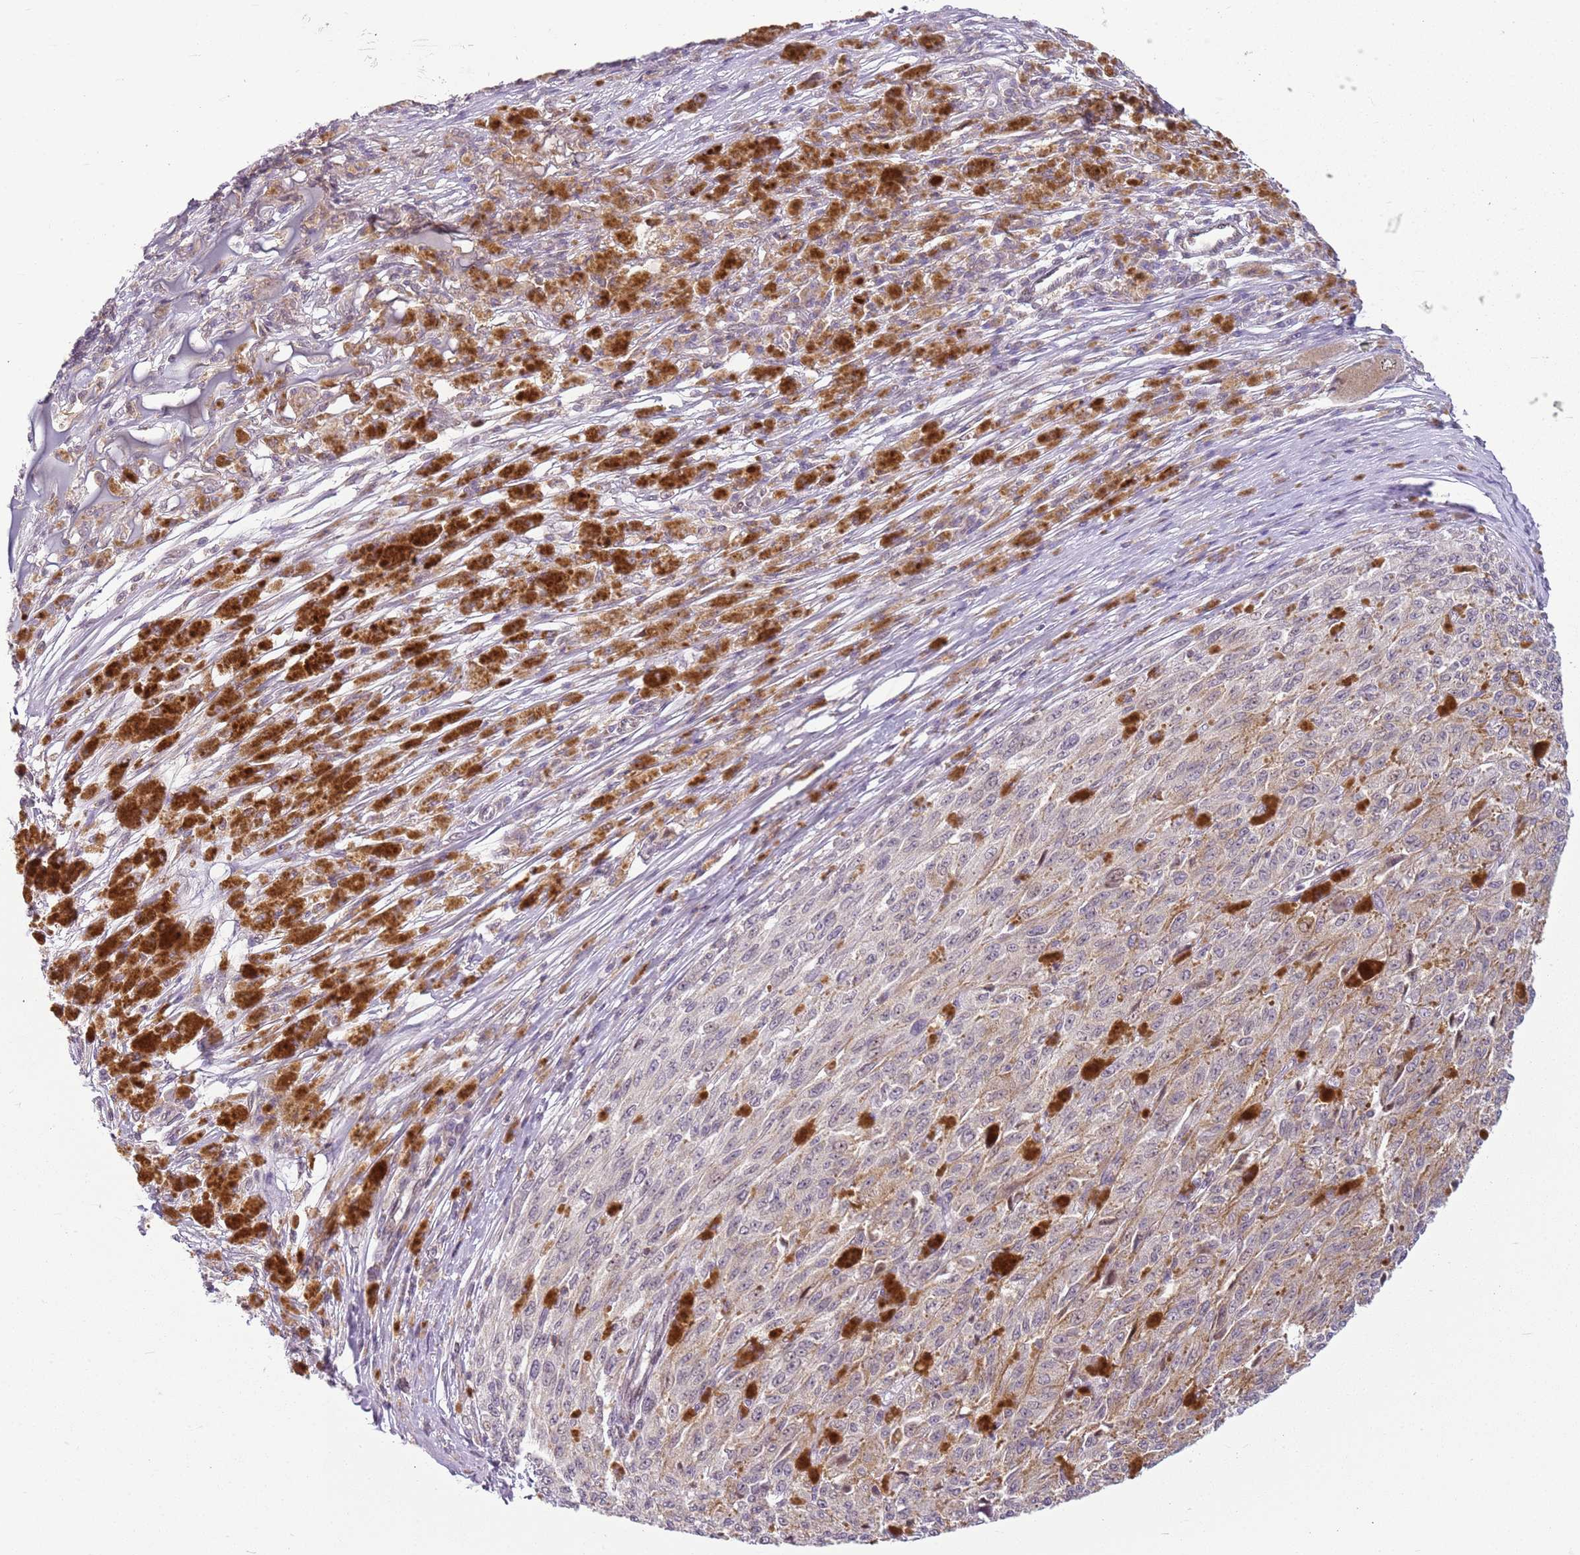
{"staining": {"intensity": "negative", "quantity": "none", "location": "none"}, "tissue": "melanoma", "cell_type": "Tumor cells", "image_type": "cancer", "snomed": [{"axis": "morphology", "description": "Malignant melanoma, NOS"}, {"axis": "topography", "description": "Skin"}], "caption": "An immunohistochemistry (IHC) image of malignant melanoma is shown. There is no staining in tumor cells of malignant melanoma.", "gene": "DEFB116", "patient": {"sex": "female", "age": 52}}